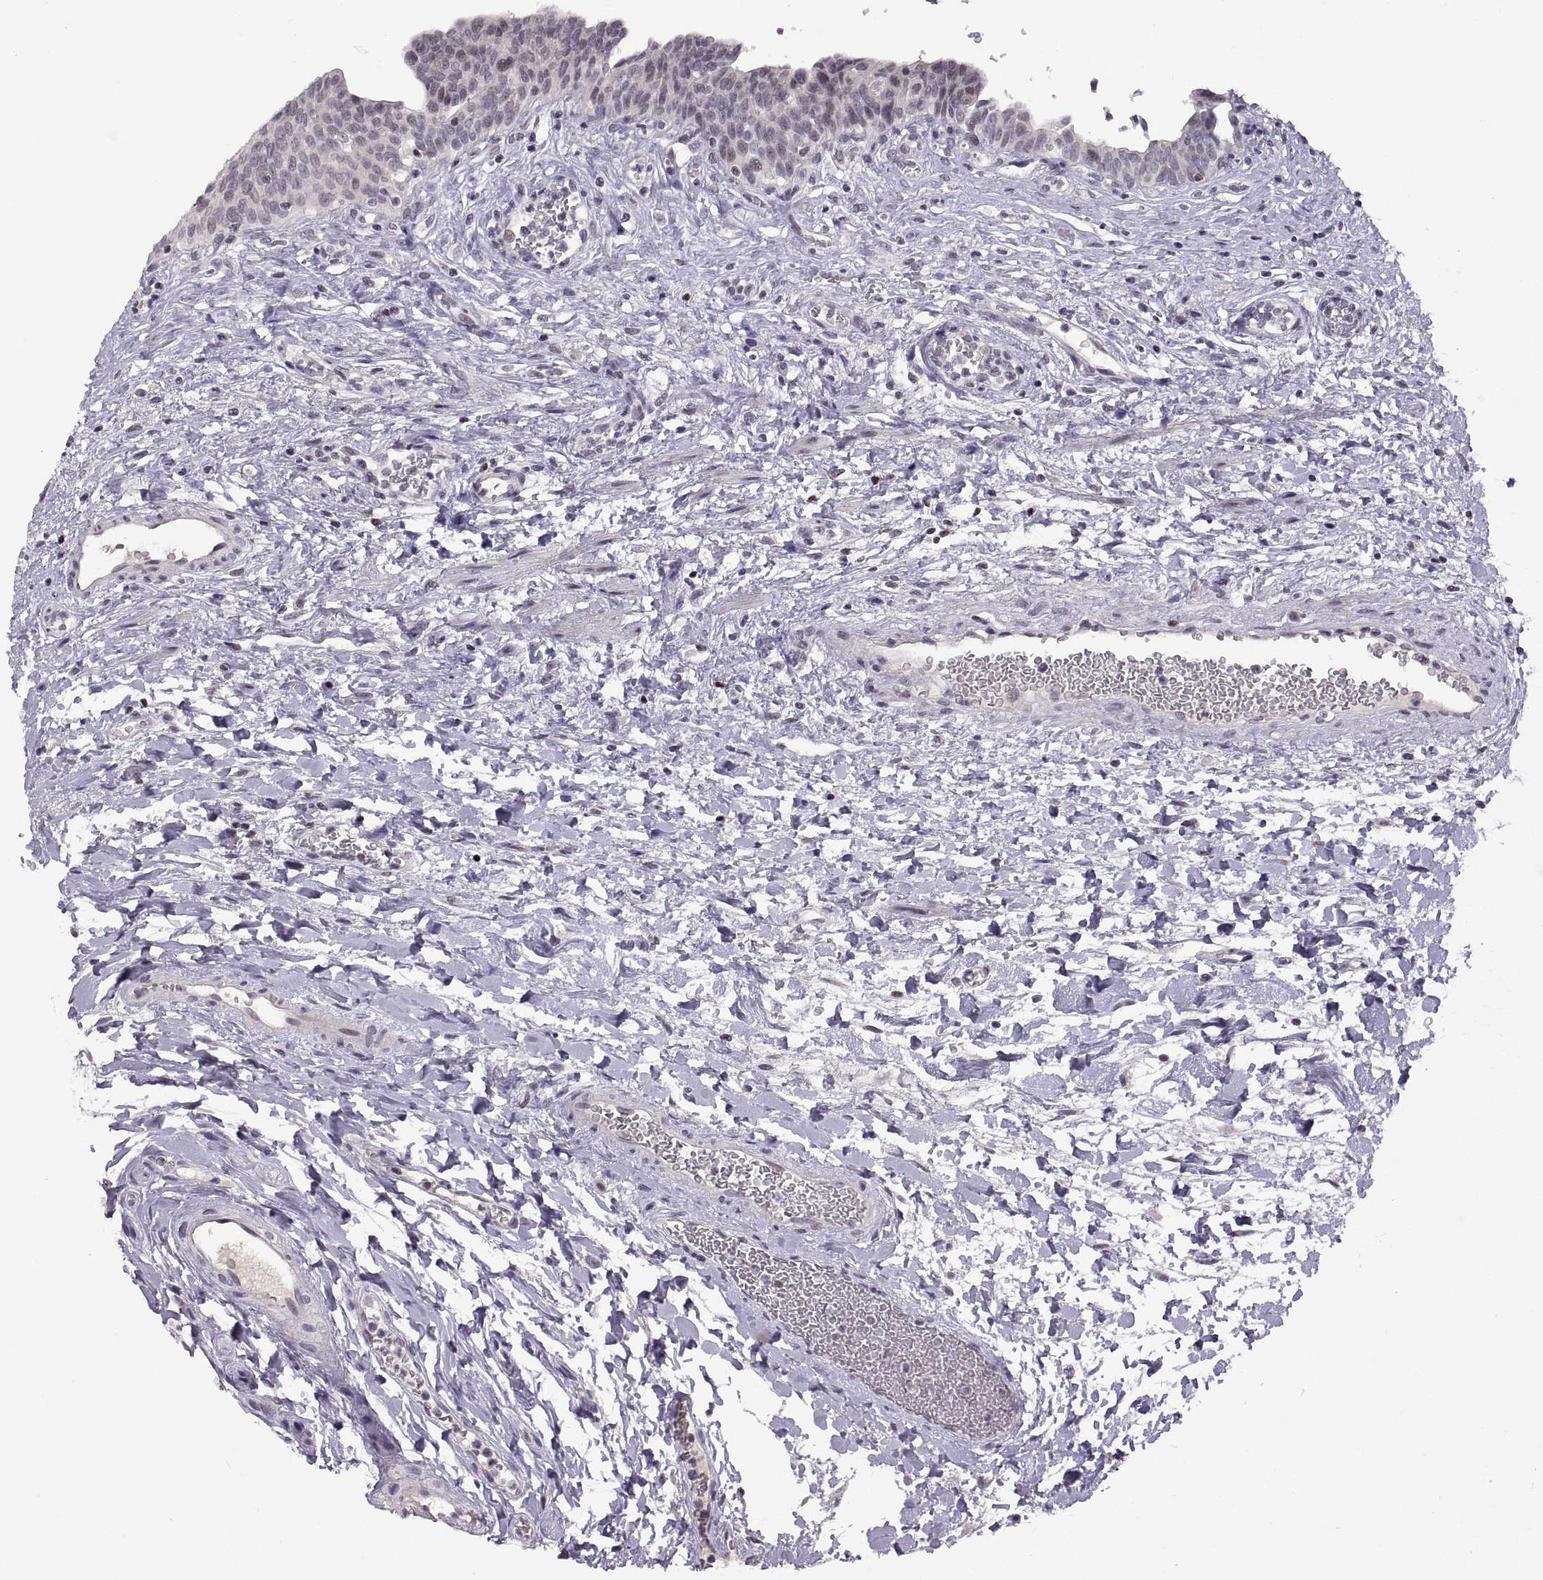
{"staining": {"intensity": "negative", "quantity": "none", "location": "none"}, "tissue": "urinary bladder", "cell_type": "Urothelial cells", "image_type": "normal", "snomed": [{"axis": "morphology", "description": "Normal tissue, NOS"}, {"axis": "topography", "description": "Urinary bladder"}], "caption": "Immunohistochemical staining of normal urinary bladder shows no significant expression in urothelial cells. The staining is performed using DAB brown chromogen with nuclei counter-stained in using hematoxylin.", "gene": "NEK2", "patient": {"sex": "male", "age": 73}}